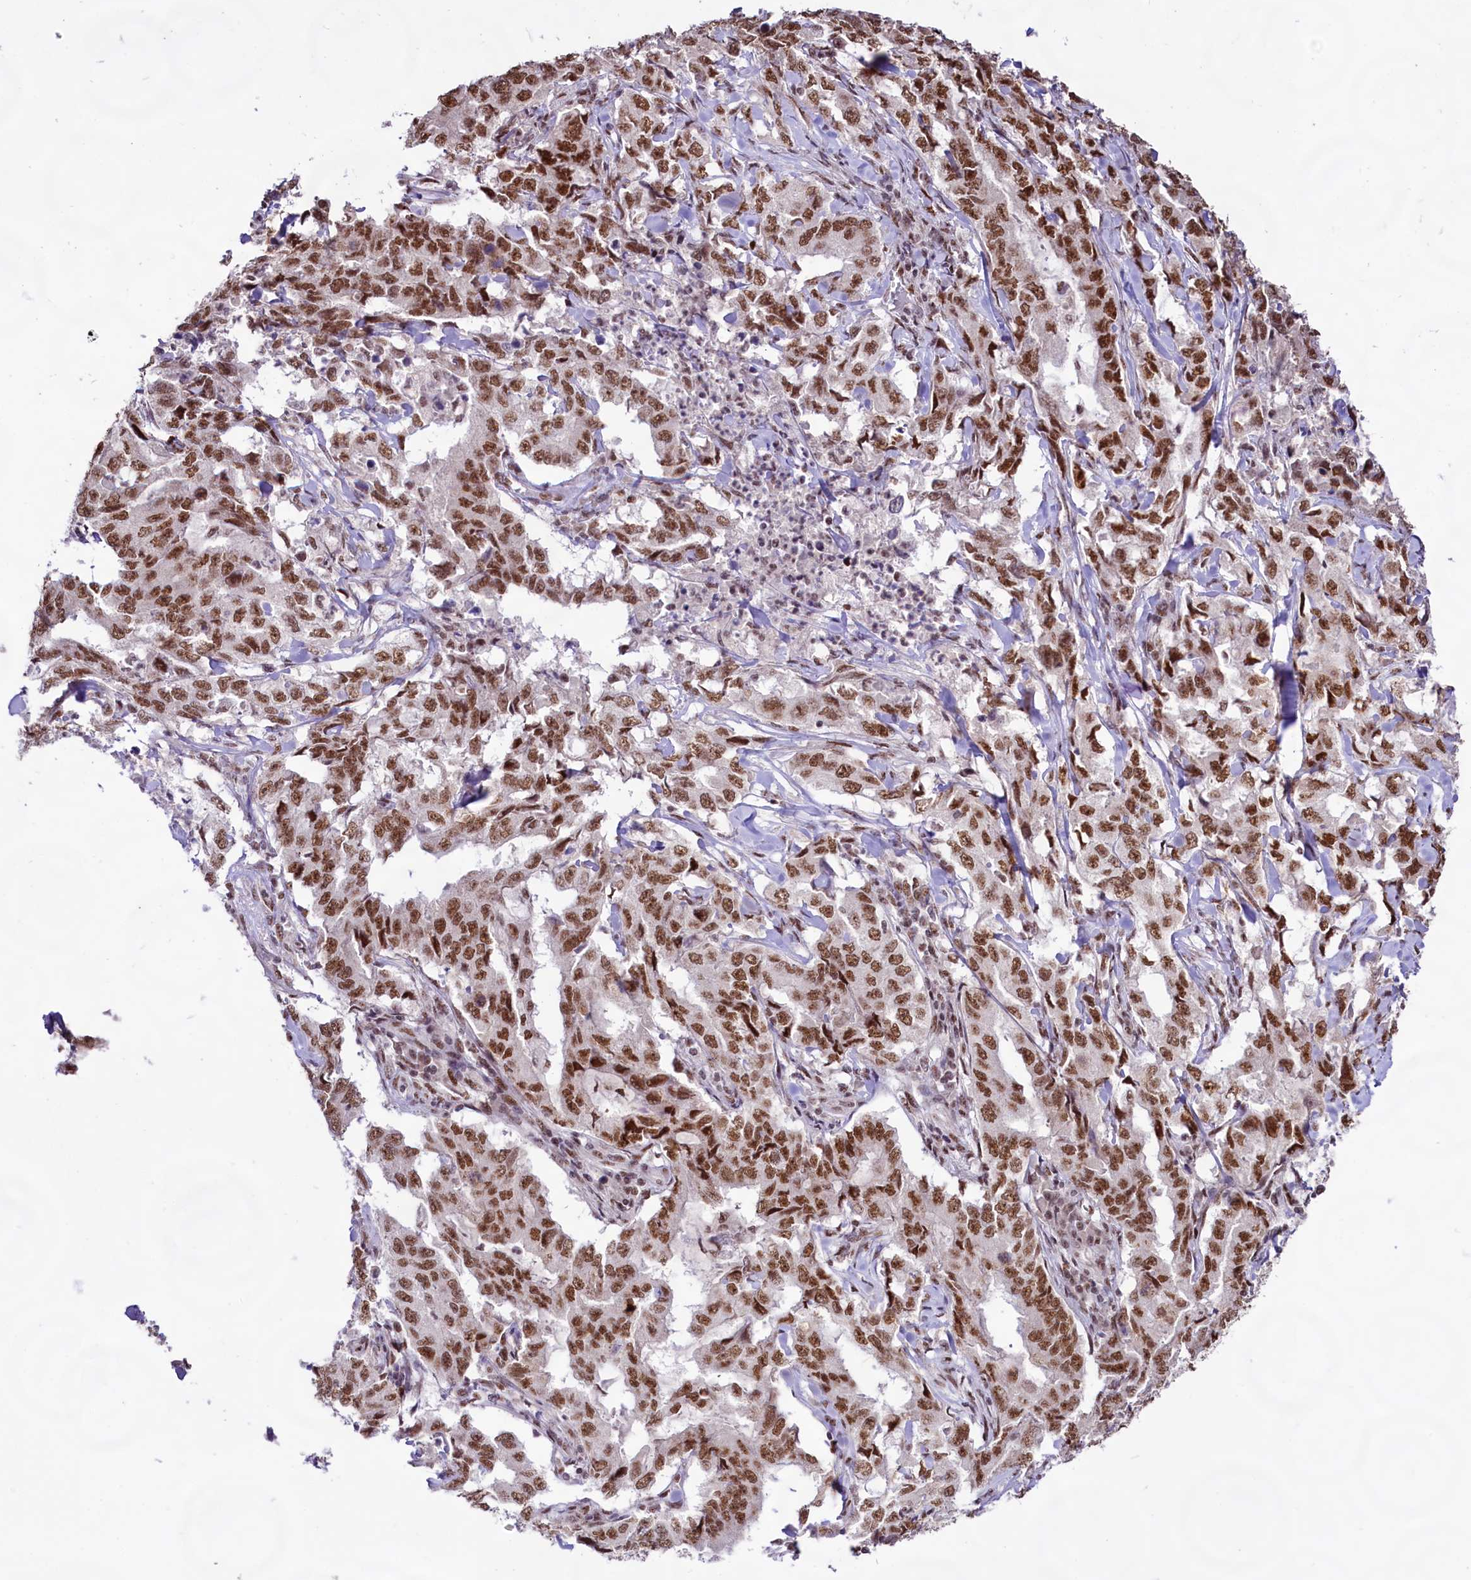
{"staining": {"intensity": "strong", "quantity": ">75%", "location": "nuclear"}, "tissue": "lung cancer", "cell_type": "Tumor cells", "image_type": "cancer", "snomed": [{"axis": "morphology", "description": "Adenocarcinoma, NOS"}, {"axis": "topography", "description": "Lung"}], "caption": "A brown stain highlights strong nuclear expression of a protein in human lung cancer tumor cells.", "gene": "HIRA", "patient": {"sex": "female", "age": 51}}